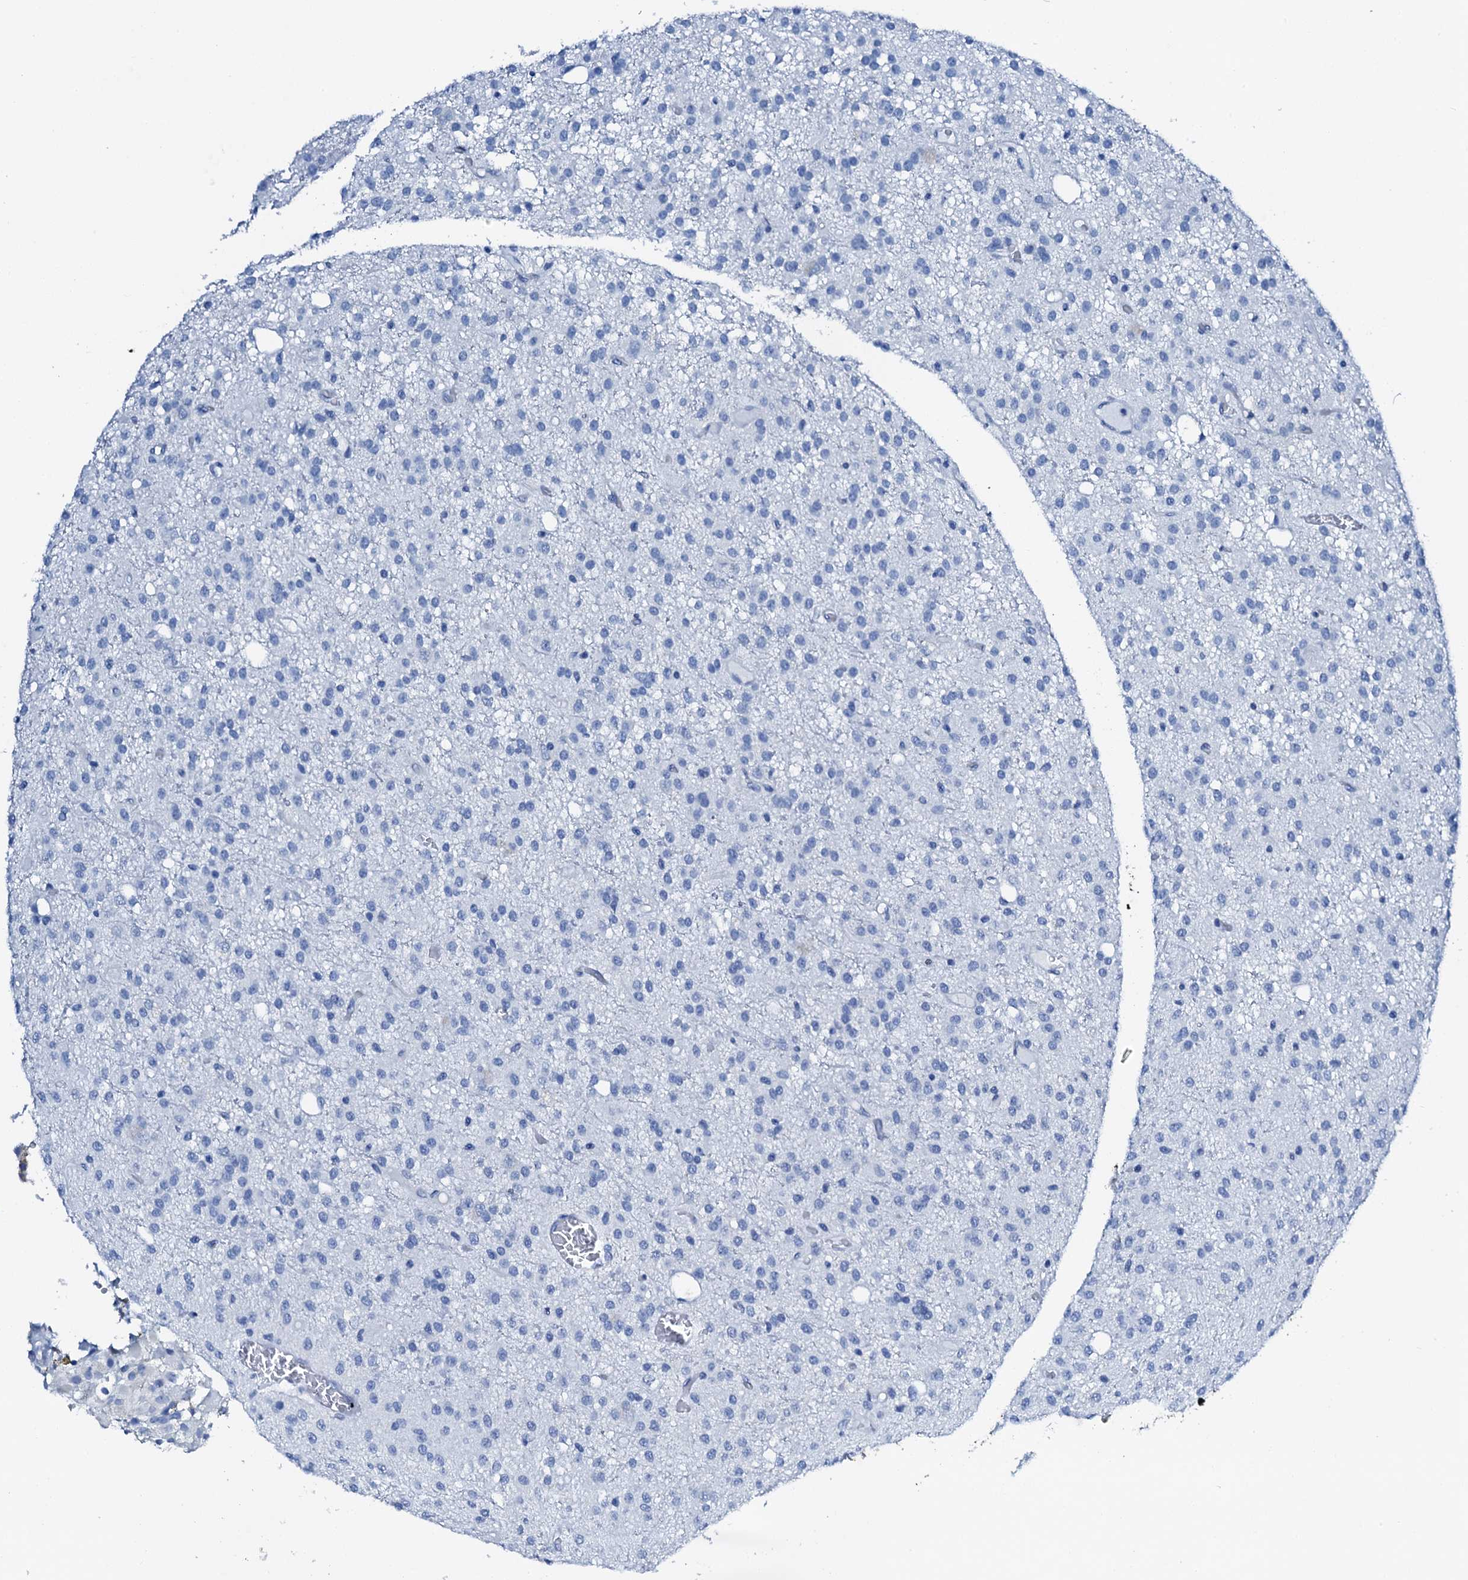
{"staining": {"intensity": "negative", "quantity": "none", "location": "none"}, "tissue": "glioma", "cell_type": "Tumor cells", "image_type": "cancer", "snomed": [{"axis": "morphology", "description": "Glioma, malignant, High grade"}, {"axis": "topography", "description": "Brain"}], "caption": "DAB (3,3'-diaminobenzidine) immunohistochemical staining of human malignant glioma (high-grade) demonstrates no significant positivity in tumor cells.", "gene": "PTH", "patient": {"sex": "female", "age": 59}}